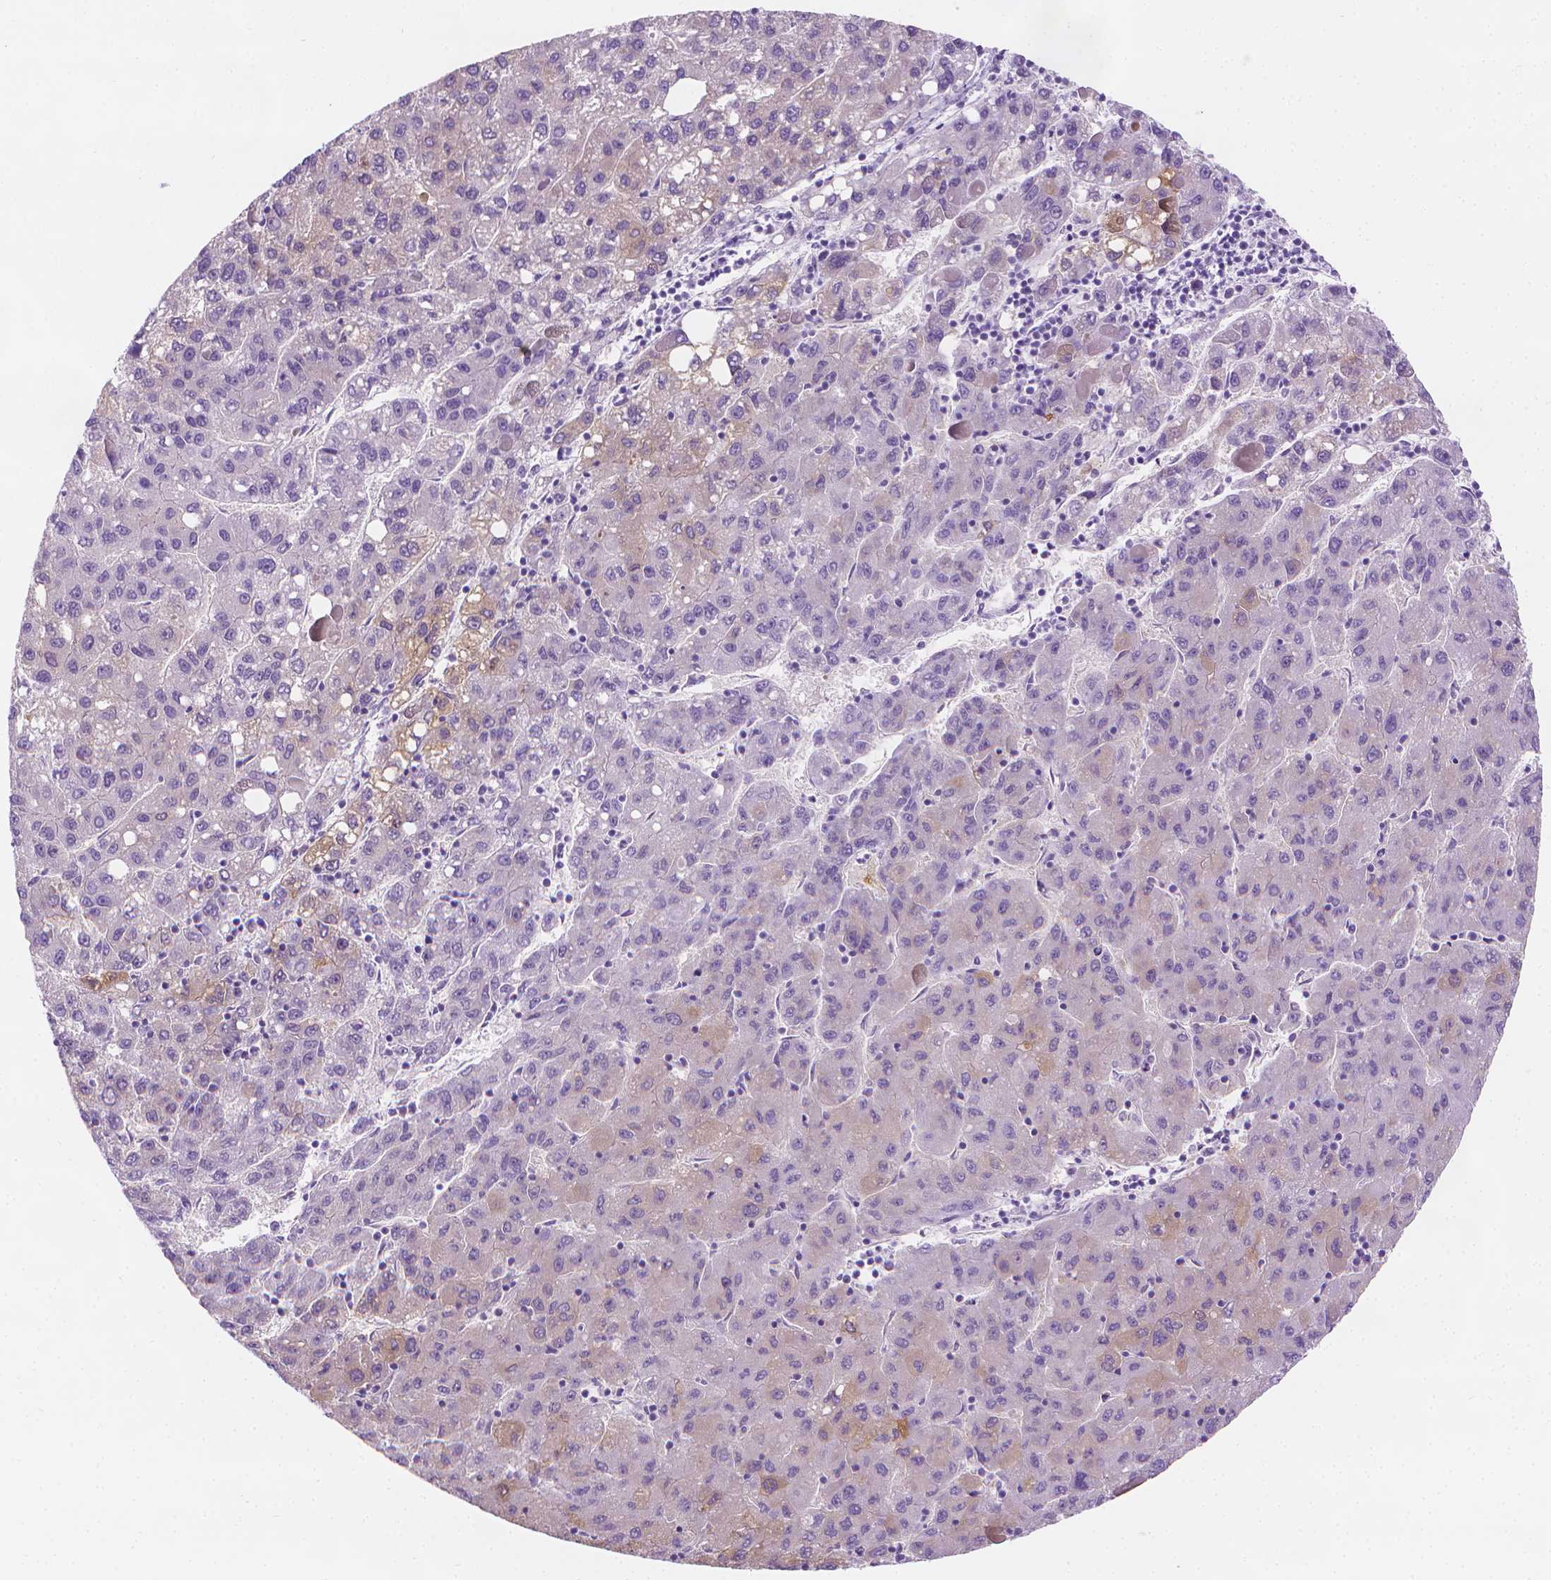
{"staining": {"intensity": "weak", "quantity": "<25%", "location": "cytoplasmic/membranous"}, "tissue": "liver cancer", "cell_type": "Tumor cells", "image_type": "cancer", "snomed": [{"axis": "morphology", "description": "Carcinoma, Hepatocellular, NOS"}, {"axis": "topography", "description": "Liver"}], "caption": "The immunohistochemistry histopathology image has no significant expression in tumor cells of liver hepatocellular carcinoma tissue.", "gene": "FASN", "patient": {"sex": "female", "age": 82}}